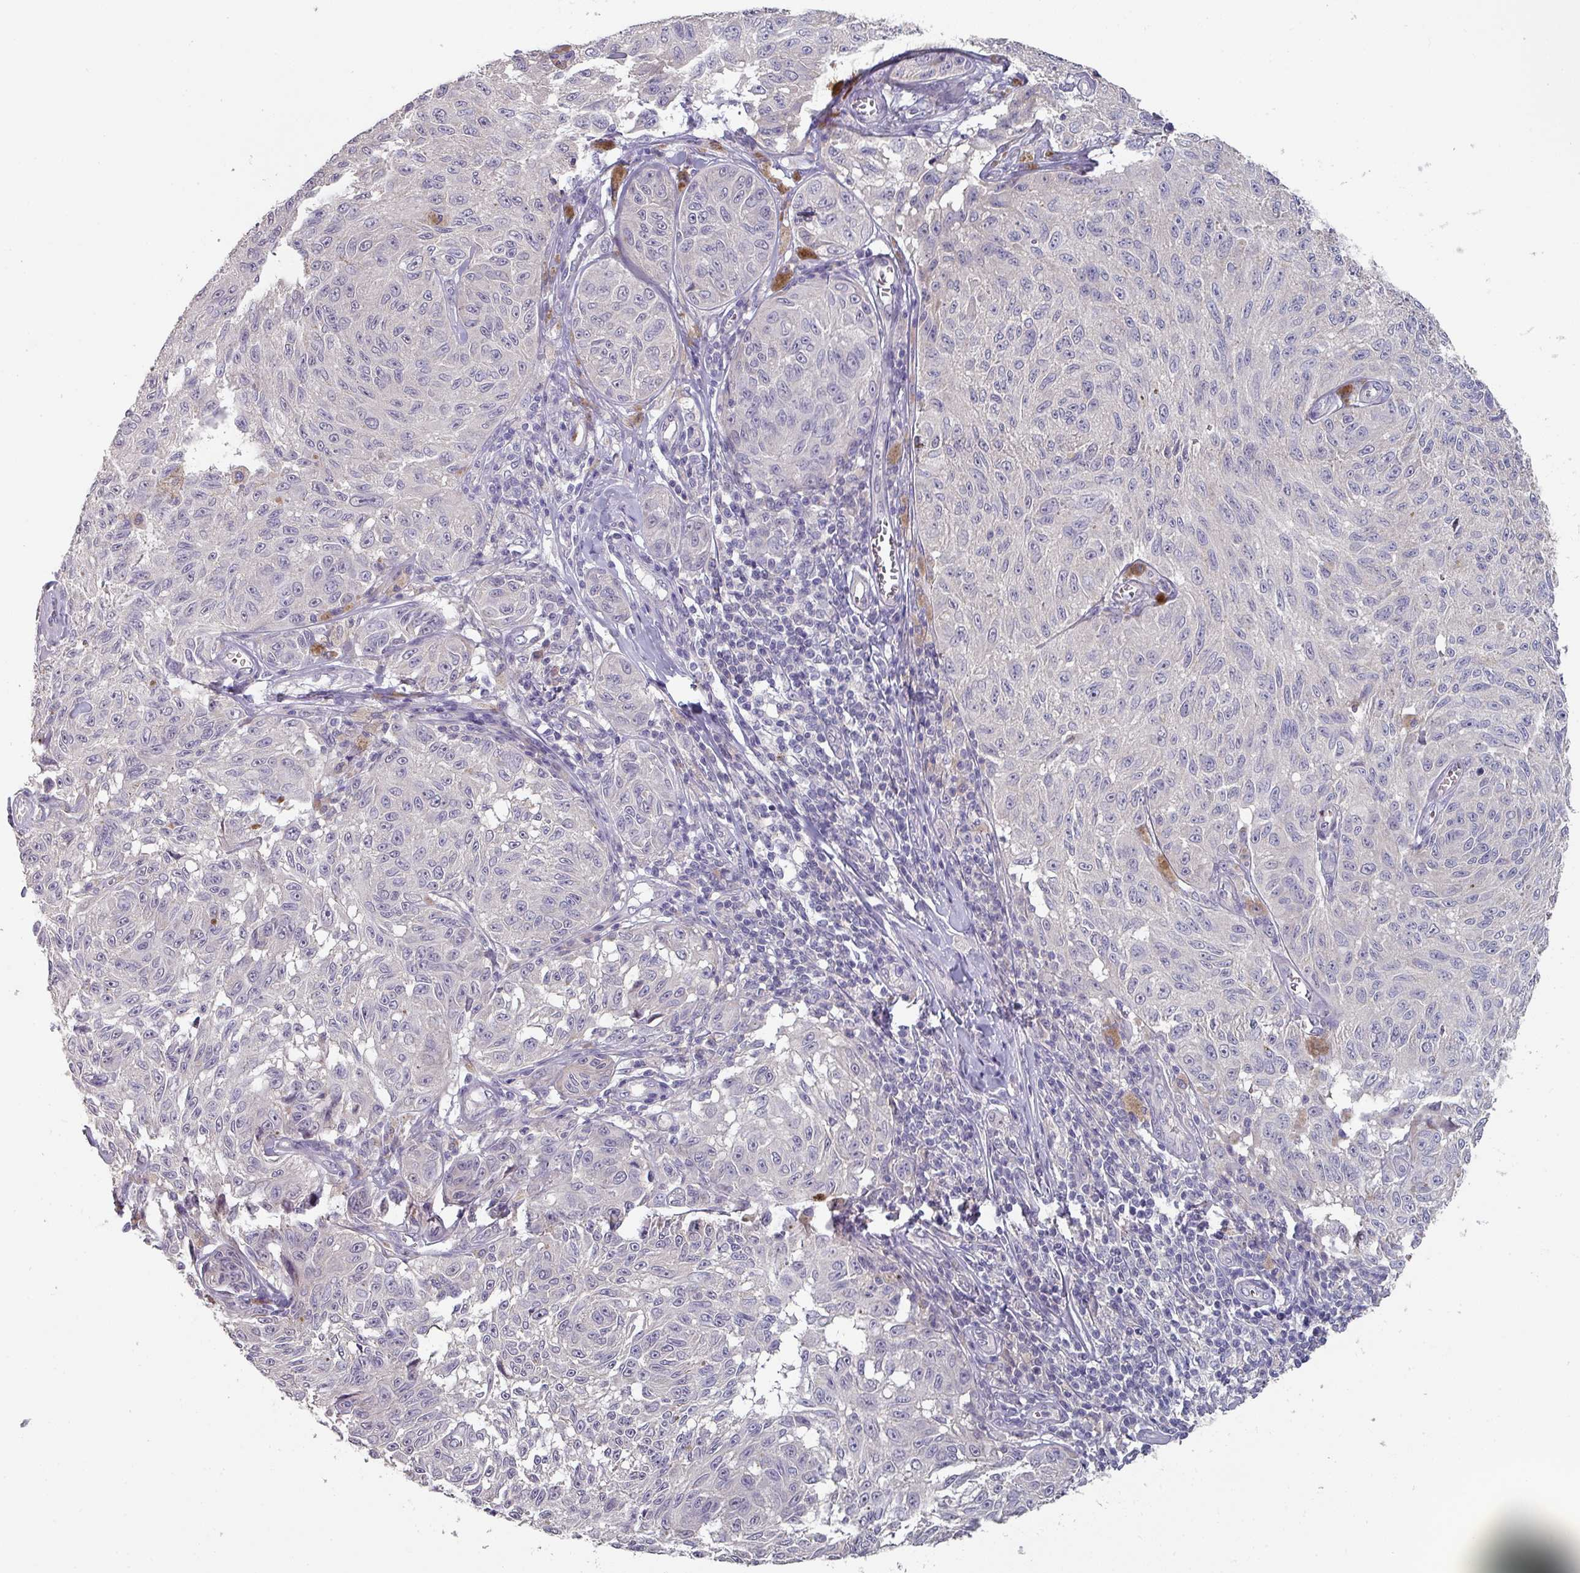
{"staining": {"intensity": "negative", "quantity": "none", "location": "none"}, "tissue": "melanoma", "cell_type": "Tumor cells", "image_type": "cancer", "snomed": [{"axis": "morphology", "description": "Malignant melanoma, NOS"}, {"axis": "topography", "description": "Skin"}], "caption": "Immunohistochemistry (IHC) of human malignant melanoma demonstrates no positivity in tumor cells.", "gene": "PRAMEF8", "patient": {"sex": "male", "age": 68}}